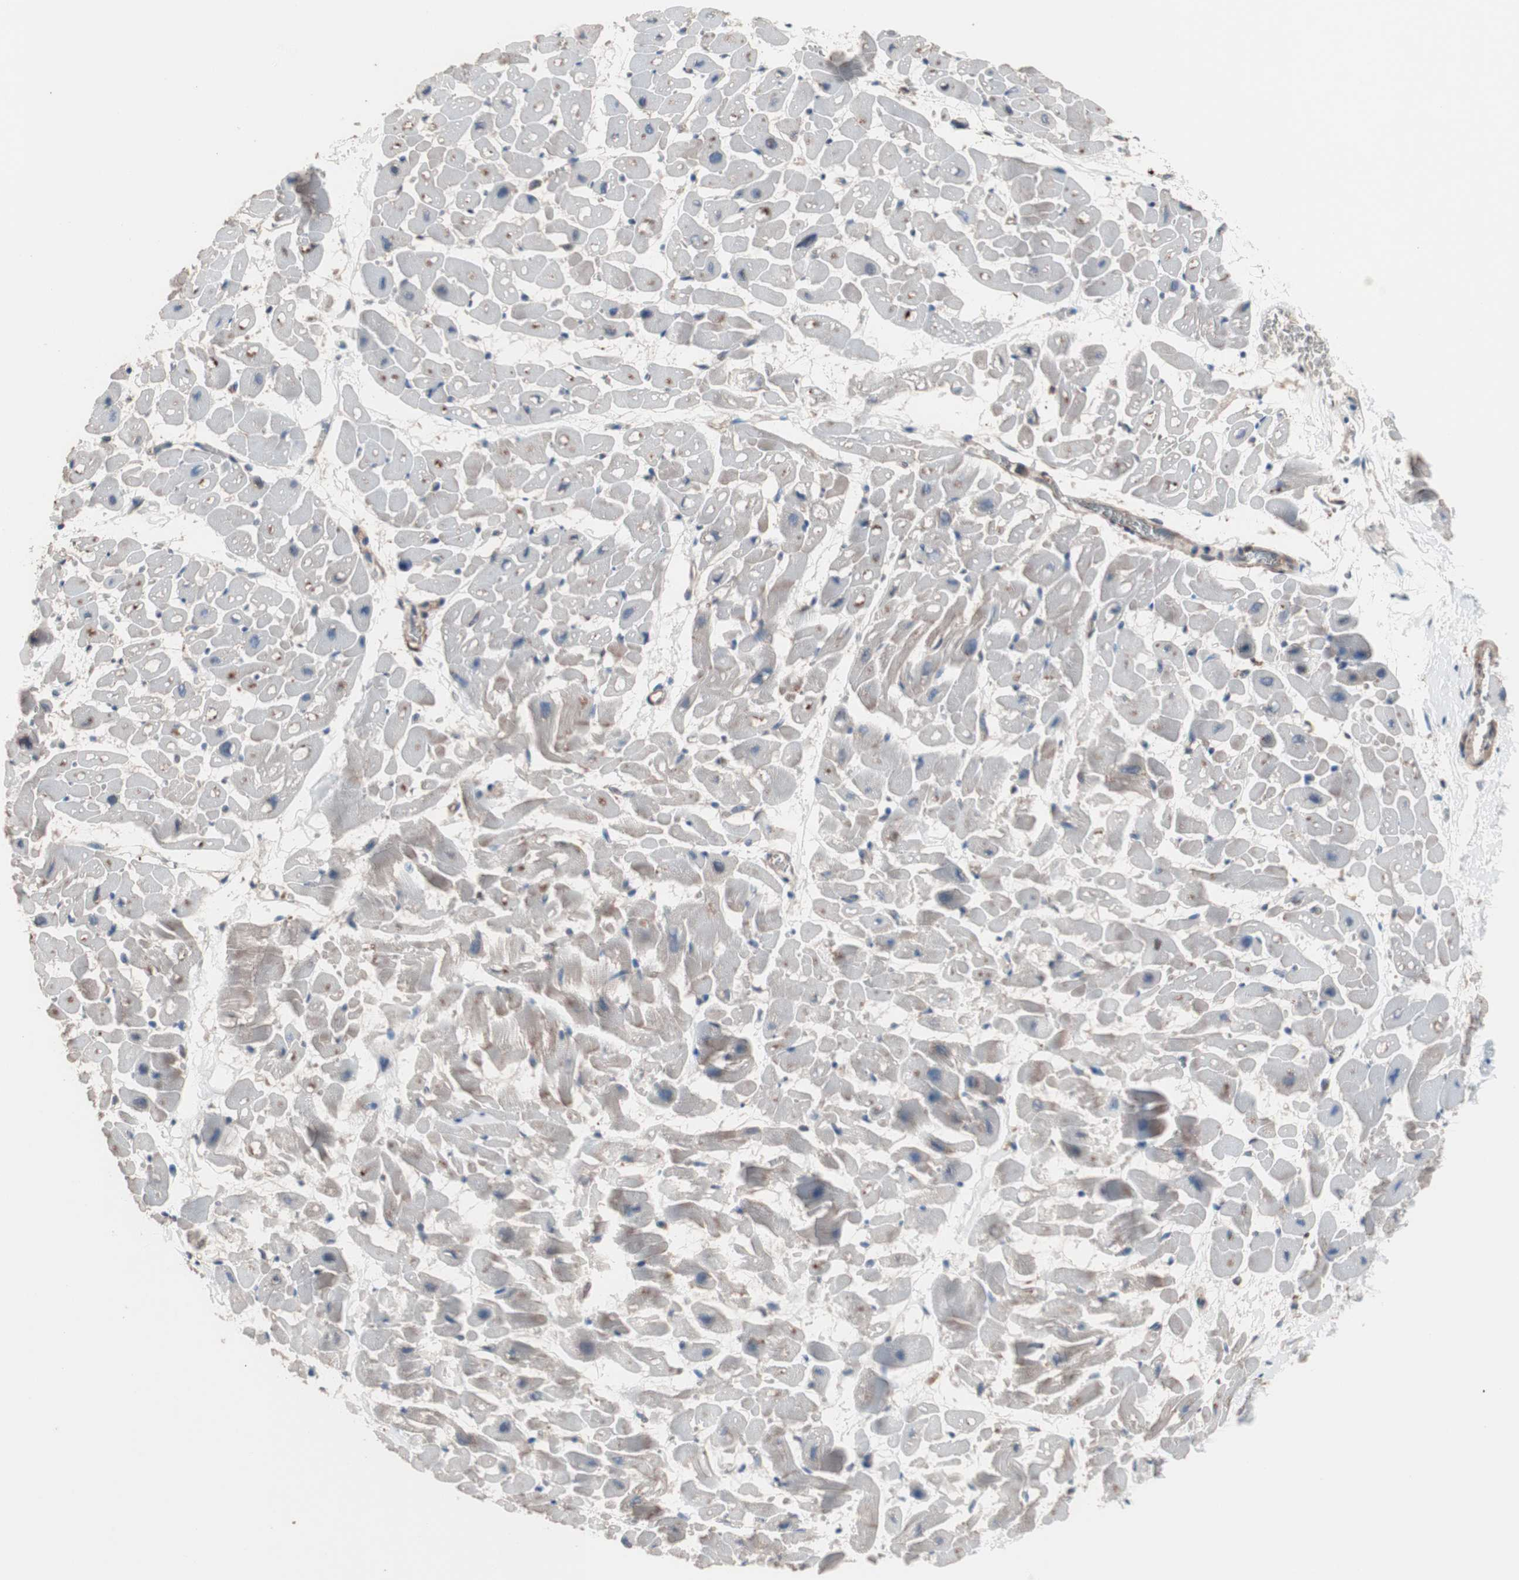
{"staining": {"intensity": "weak", "quantity": "<25%", "location": "cytoplasmic/membranous"}, "tissue": "heart muscle", "cell_type": "Cardiomyocytes", "image_type": "normal", "snomed": [{"axis": "morphology", "description": "Normal tissue, NOS"}, {"axis": "topography", "description": "Heart"}], "caption": "IHC image of benign heart muscle: human heart muscle stained with DAB reveals no significant protein staining in cardiomyocytes.", "gene": "ATG7", "patient": {"sex": "male", "age": 45}}